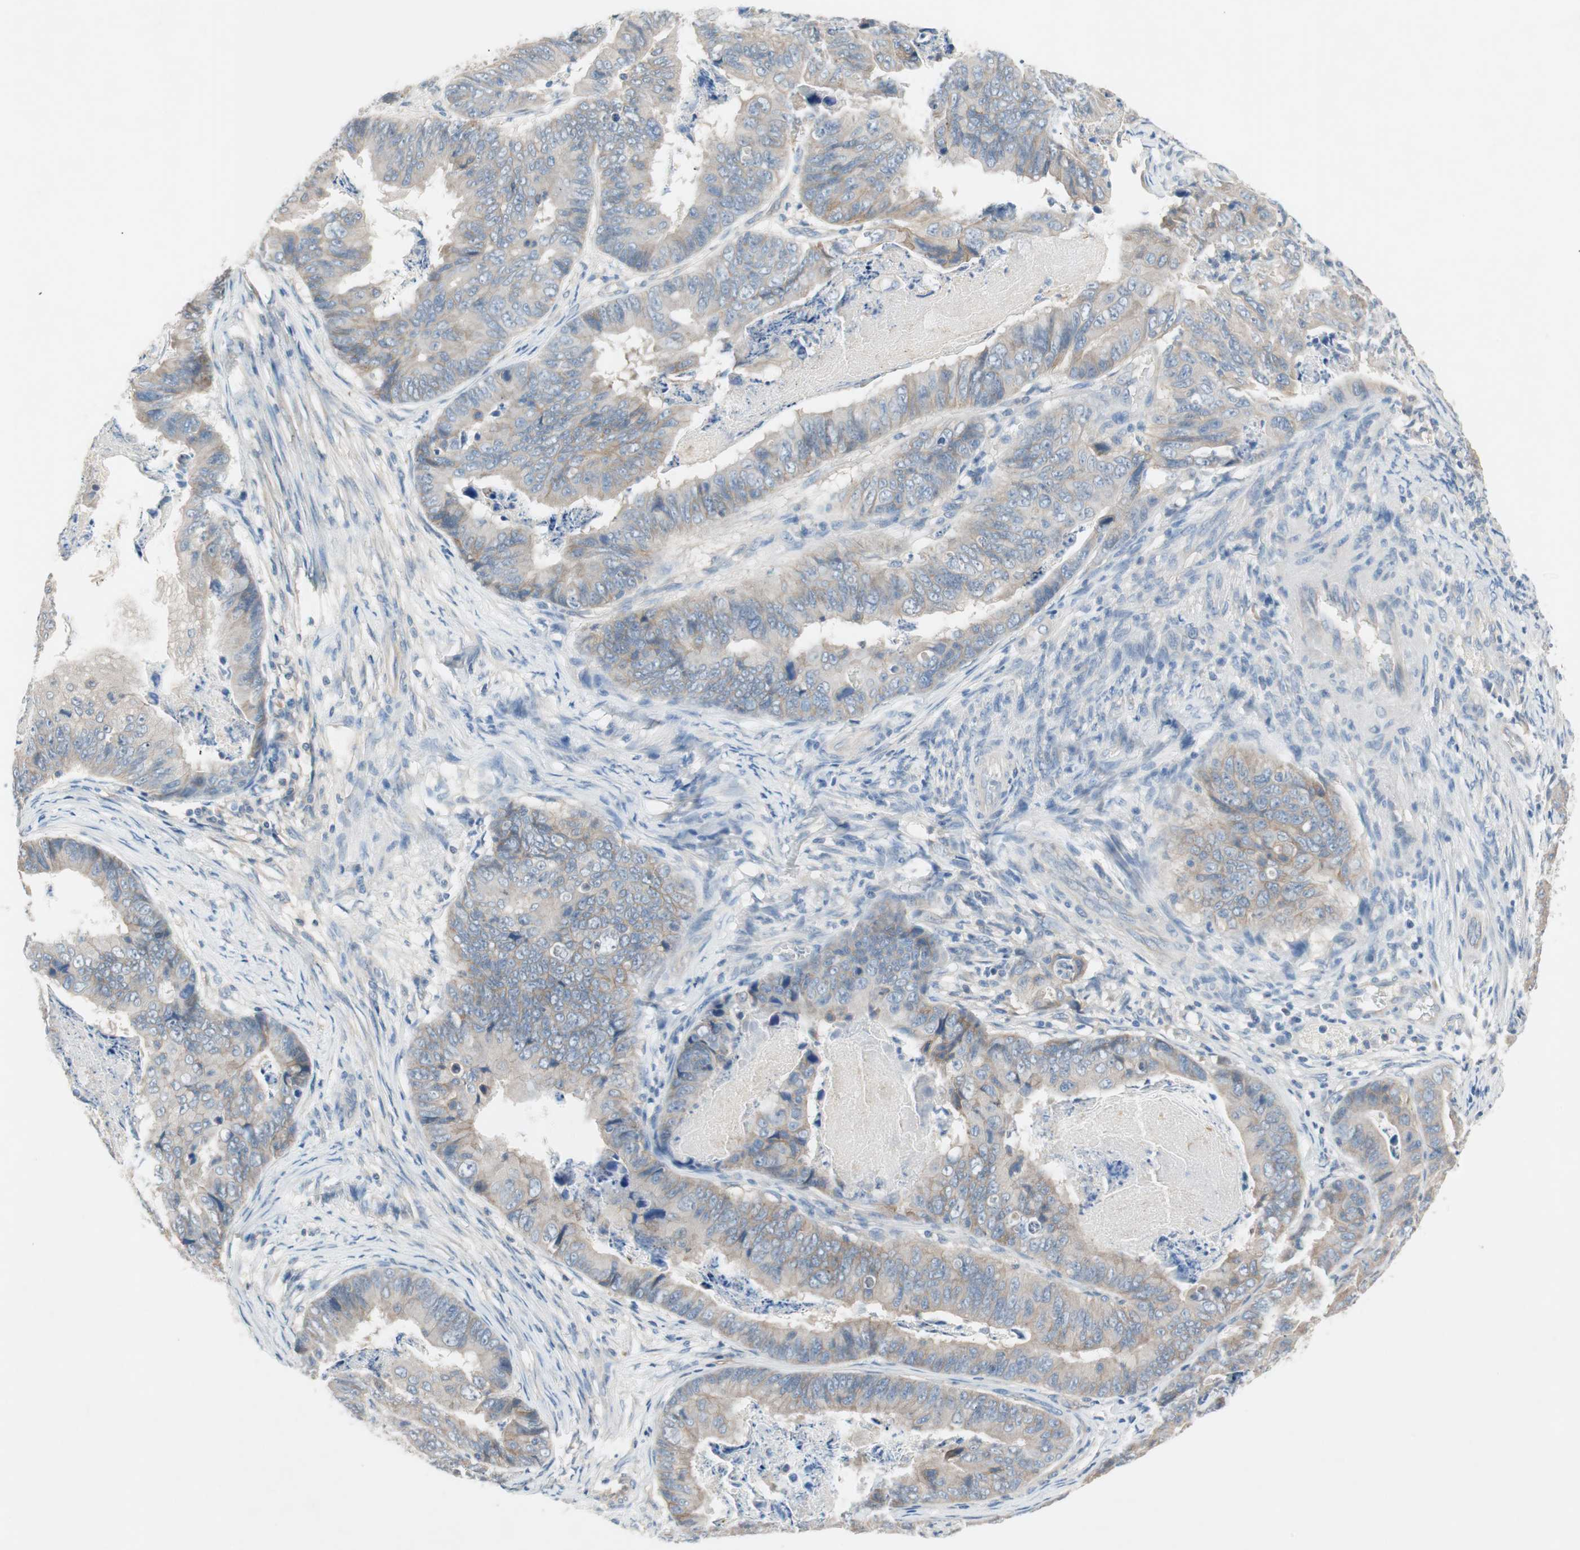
{"staining": {"intensity": "weak", "quantity": "25%-75%", "location": "cytoplasmic/membranous"}, "tissue": "stomach cancer", "cell_type": "Tumor cells", "image_type": "cancer", "snomed": [{"axis": "morphology", "description": "Adenocarcinoma, NOS"}, {"axis": "topography", "description": "Stomach, lower"}], "caption": "Immunohistochemical staining of stomach cancer demonstrates weak cytoplasmic/membranous protein positivity in about 25%-75% of tumor cells.", "gene": "GLUL", "patient": {"sex": "male", "age": 77}}